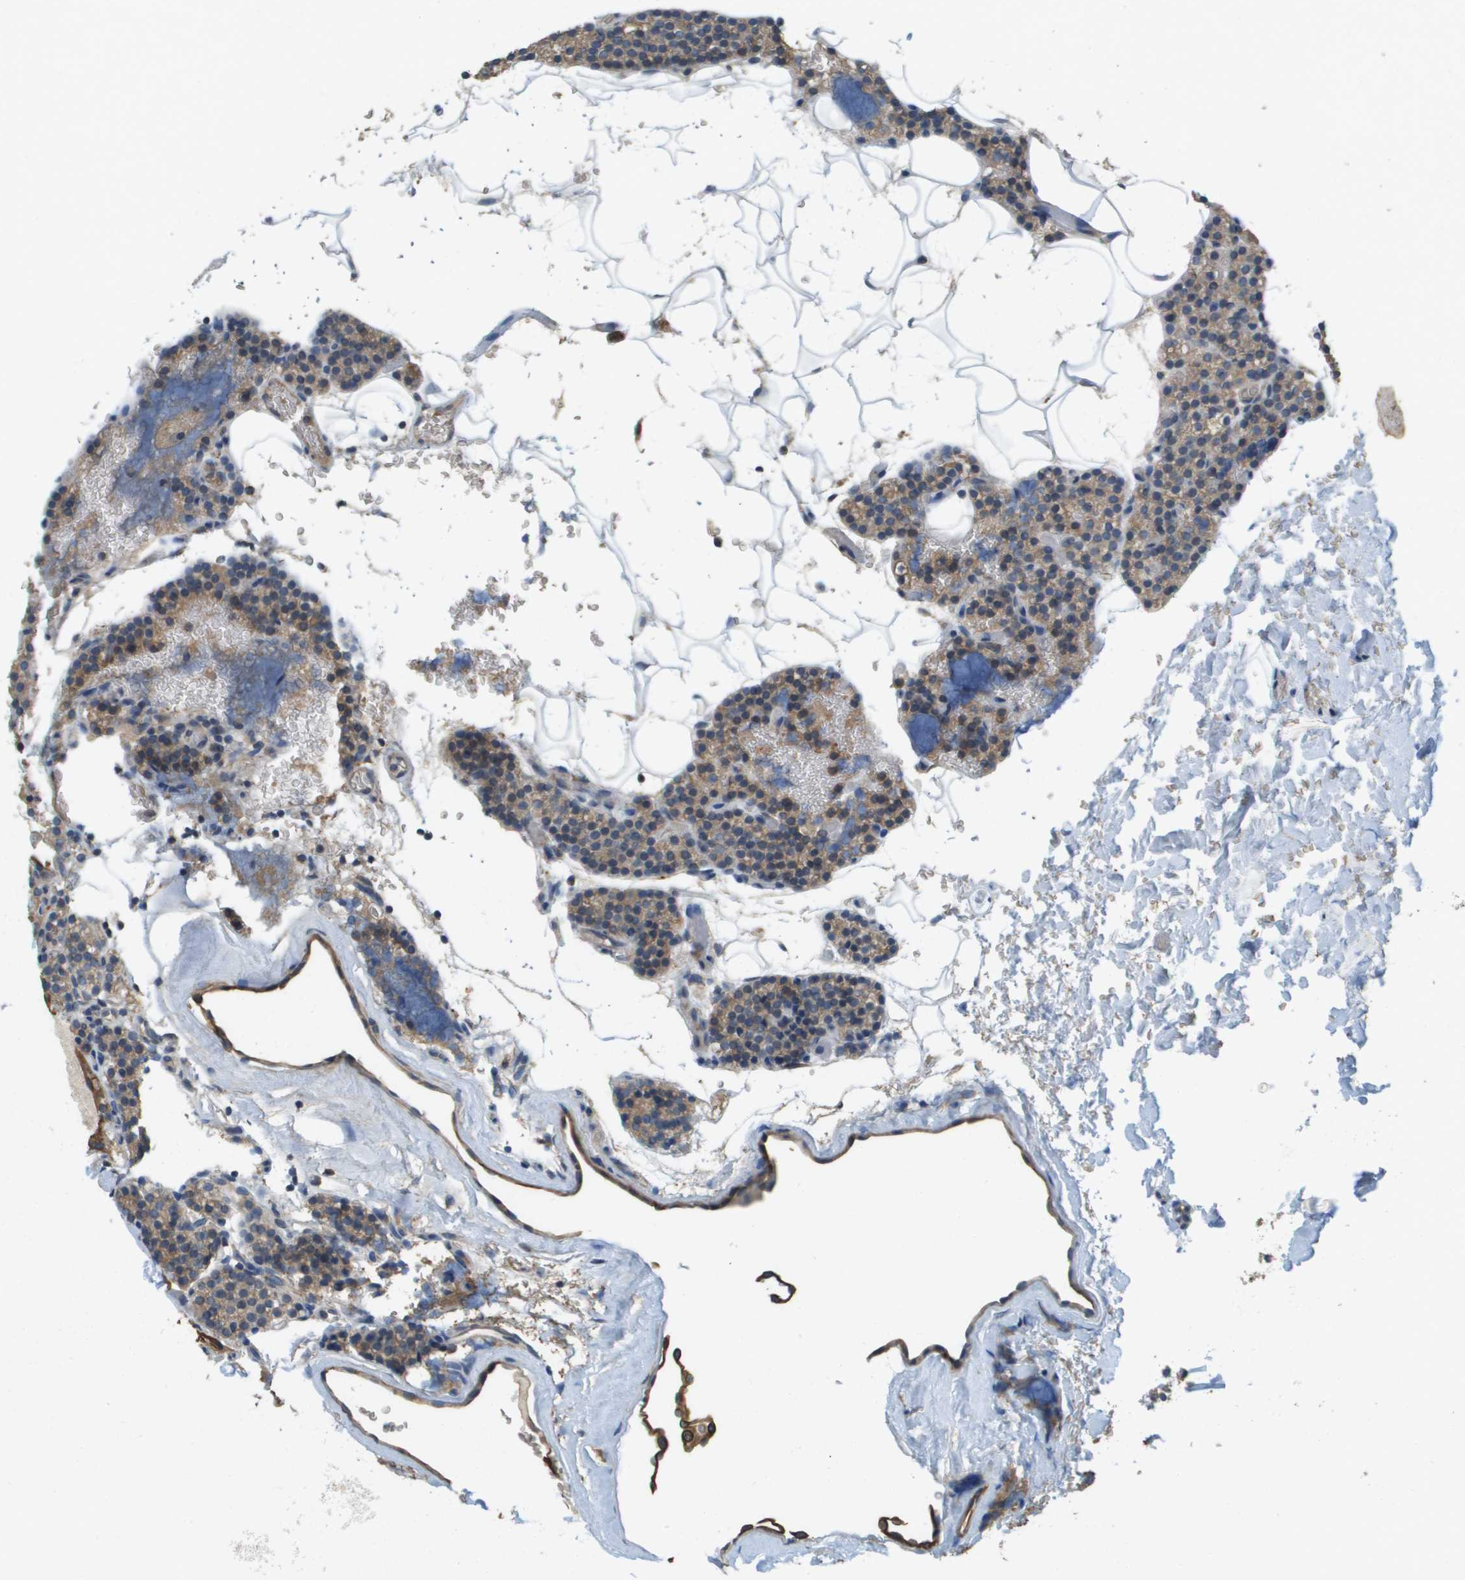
{"staining": {"intensity": "weak", "quantity": ">75%", "location": "cytoplasmic/membranous"}, "tissue": "parathyroid gland", "cell_type": "Glandular cells", "image_type": "normal", "snomed": [{"axis": "morphology", "description": "Normal tissue, NOS"}, {"axis": "morphology", "description": "Inflammation chronic"}, {"axis": "morphology", "description": "Goiter, colloid"}, {"axis": "topography", "description": "Thyroid gland"}, {"axis": "topography", "description": "Parathyroid gland"}], "caption": "This is an image of immunohistochemistry (IHC) staining of unremarkable parathyroid gland, which shows weak expression in the cytoplasmic/membranous of glandular cells.", "gene": "KRT23", "patient": {"sex": "male", "age": 65}}